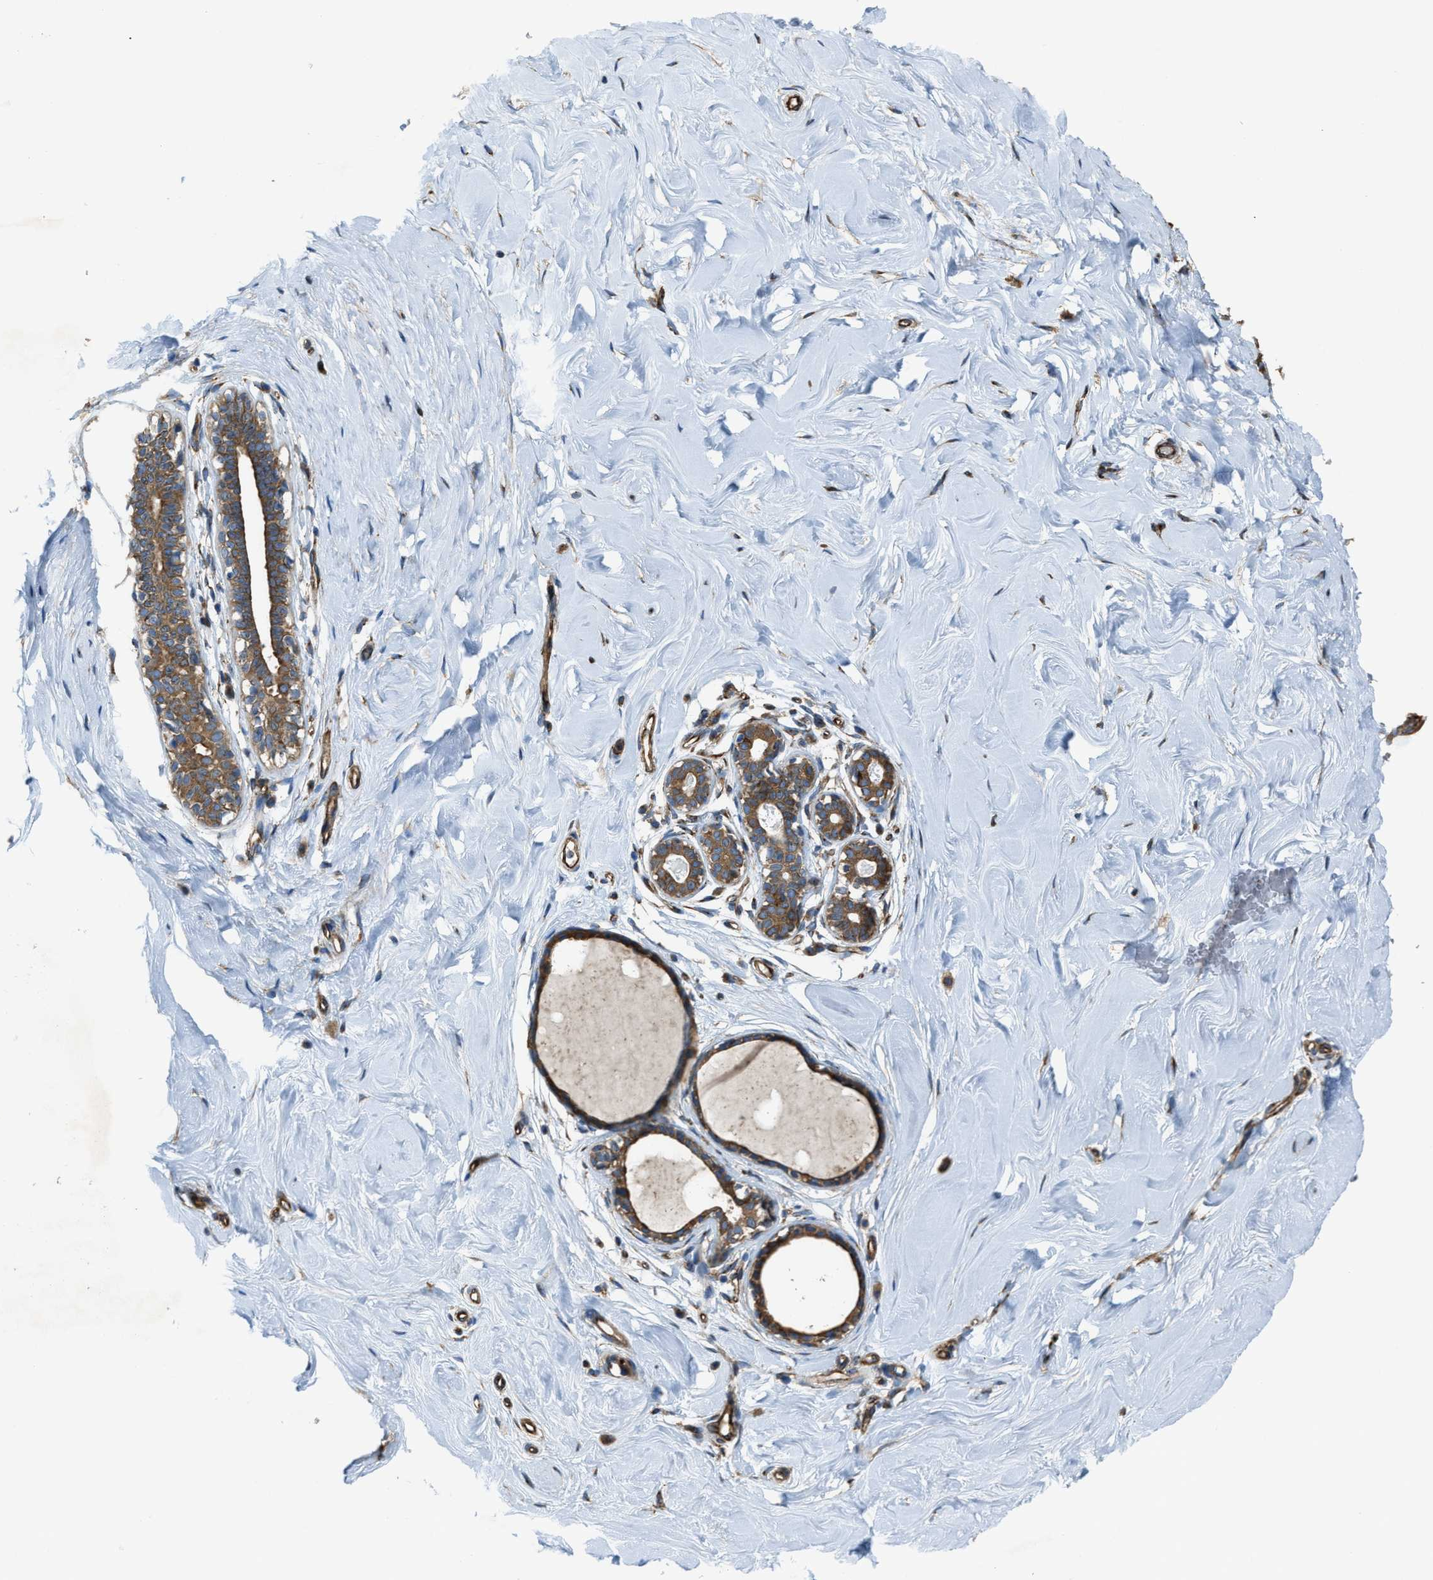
{"staining": {"intensity": "weak", "quantity": "25%-75%", "location": "cytoplasmic/membranous"}, "tissue": "breast", "cell_type": "Adipocytes", "image_type": "normal", "snomed": [{"axis": "morphology", "description": "Normal tissue, NOS"}, {"axis": "topography", "description": "Breast"}], "caption": "DAB immunohistochemical staining of benign breast demonstrates weak cytoplasmic/membranous protein positivity in about 25%-75% of adipocytes. (DAB (3,3'-diaminobenzidine) IHC with brightfield microscopy, high magnification).", "gene": "TRPC1", "patient": {"sex": "female", "age": 23}}